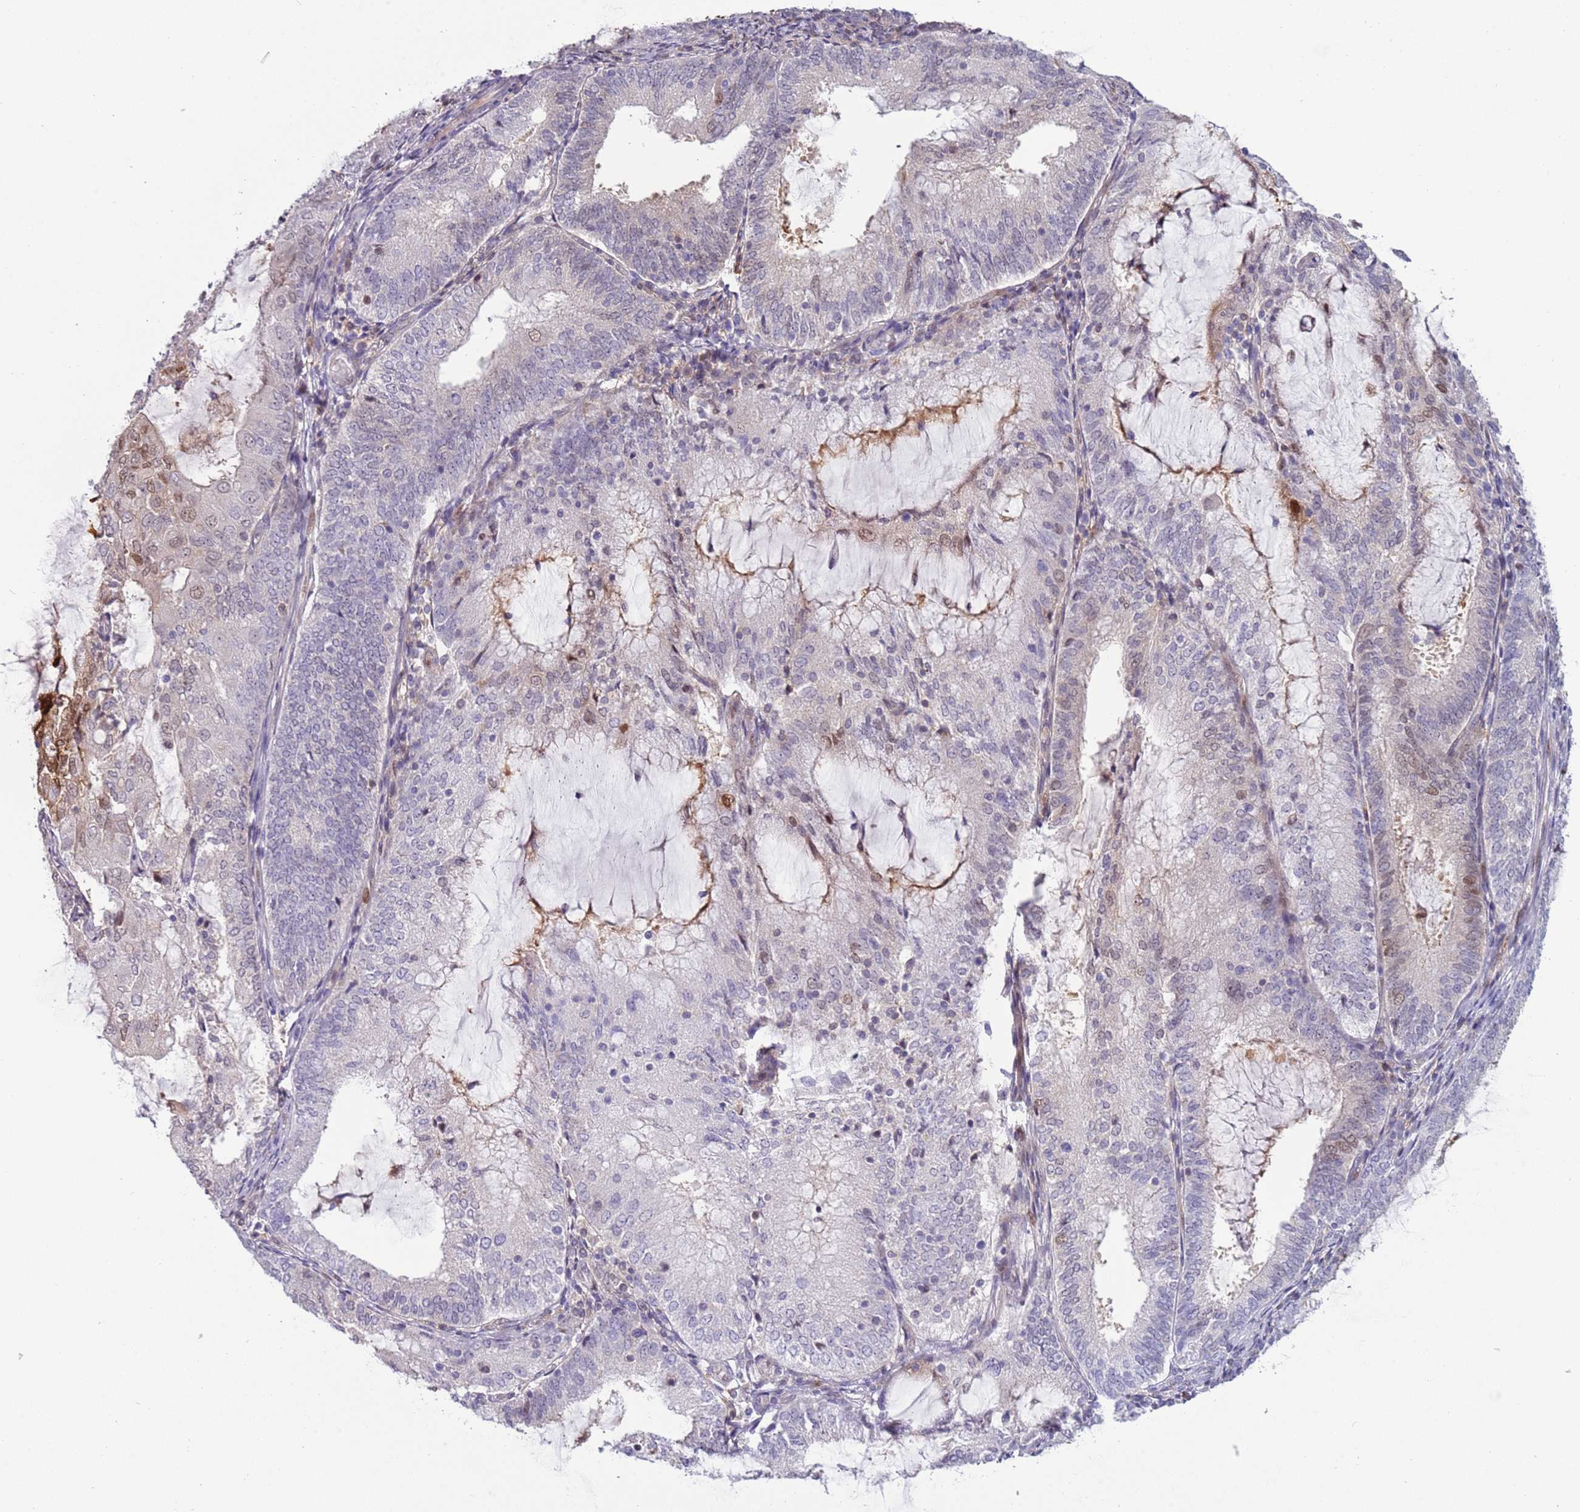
{"staining": {"intensity": "weak", "quantity": "<25%", "location": "cytoplasmic/membranous,nuclear"}, "tissue": "endometrial cancer", "cell_type": "Tumor cells", "image_type": "cancer", "snomed": [{"axis": "morphology", "description": "Adenocarcinoma, NOS"}, {"axis": "topography", "description": "Endometrium"}], "caption": "The image shows no staining of tumor cells in endometrial cancer. (DAB immunohistochemistry, high magnification).", "gene": "NBPF6", "patient": {"sex": "female", "age": 81}}